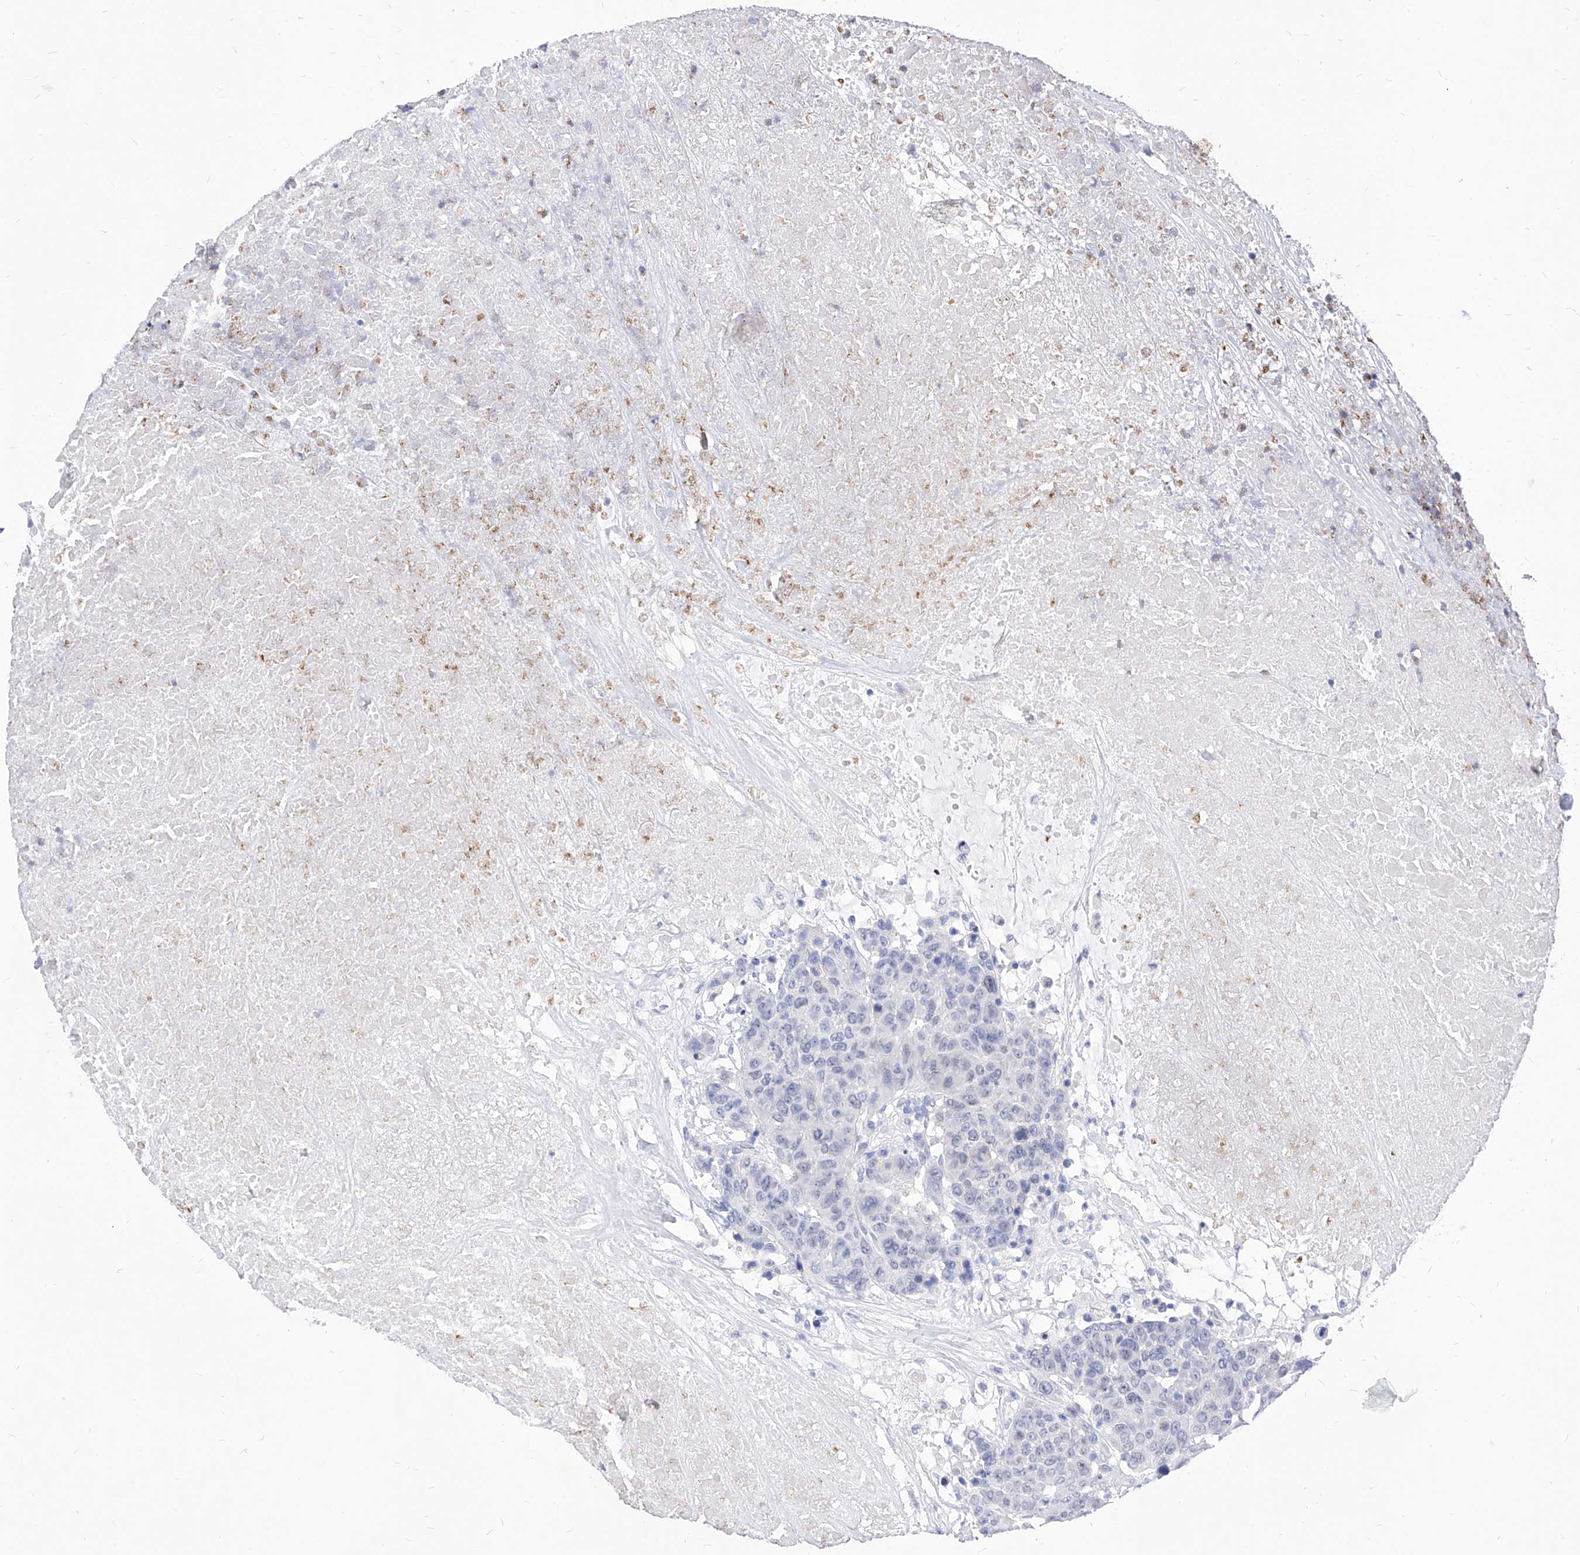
{"staining": {"intensity": "negative", "quantity": "none", "location": "none"}, "tissue": "breast cancer", "cell_type": "Tumor cells", "image_type": "cancer", "snomed": [{"axis": "morphology", "description": "Duct carcinoma"}, {"axis": "topography", "description": "Breast"}], "caption": "Micrograph shows no significant protein staining in tumor cells of breast cancer (infiltrating ductal carcinoma). Brightfield microscopy of IHC stained with DAB (brown) and hematoxylin (blue), captured at high magnification.", "gene": "VAX1", "patient": {"sex": "female", "age": 37}}